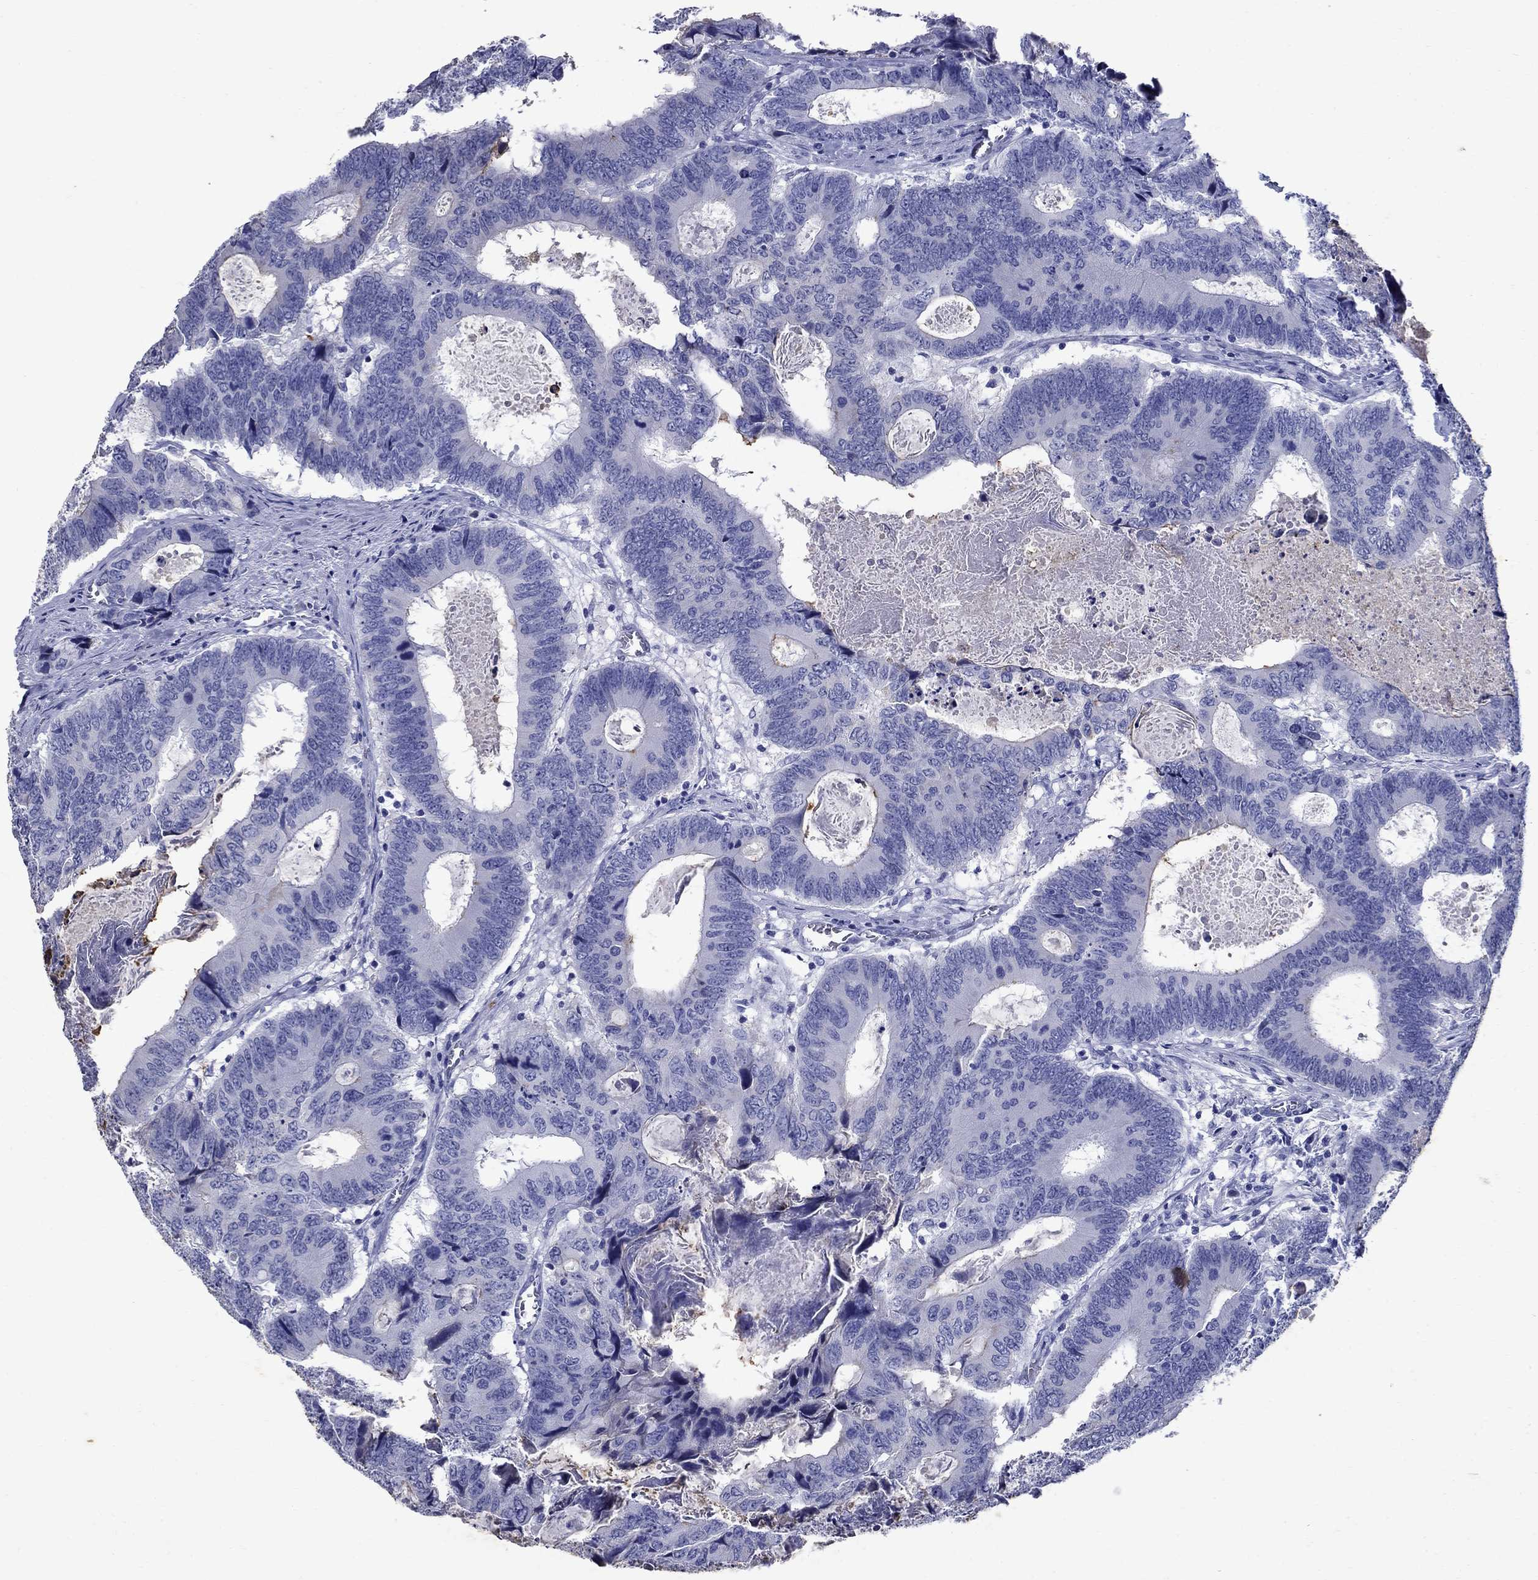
{"staining": {"intensity": "negative", "quantity": "none", "location": "none"}, "tissue": "colorectal cancer", "cell_type": "Tumor cells", "image_type": "cancer", "snomed": [{"axis": "morphology", "description": "Adenocarcinoma, NOS"}, {"axis": "topography", "description": "Colon"}], "caption": "This histopathology image is of colorectal cancer (adenocarcinoma) stained with immunohistochemistry (IHC) to label a protein in brown with the nuclei are counter-stained blue. There is no positivity in tumor cells. (DAB (3,3'-diaminobenzidine) IHC, high magnification).", "gene": "CD1A", "patient": {"sex": "female", "age": 82}}